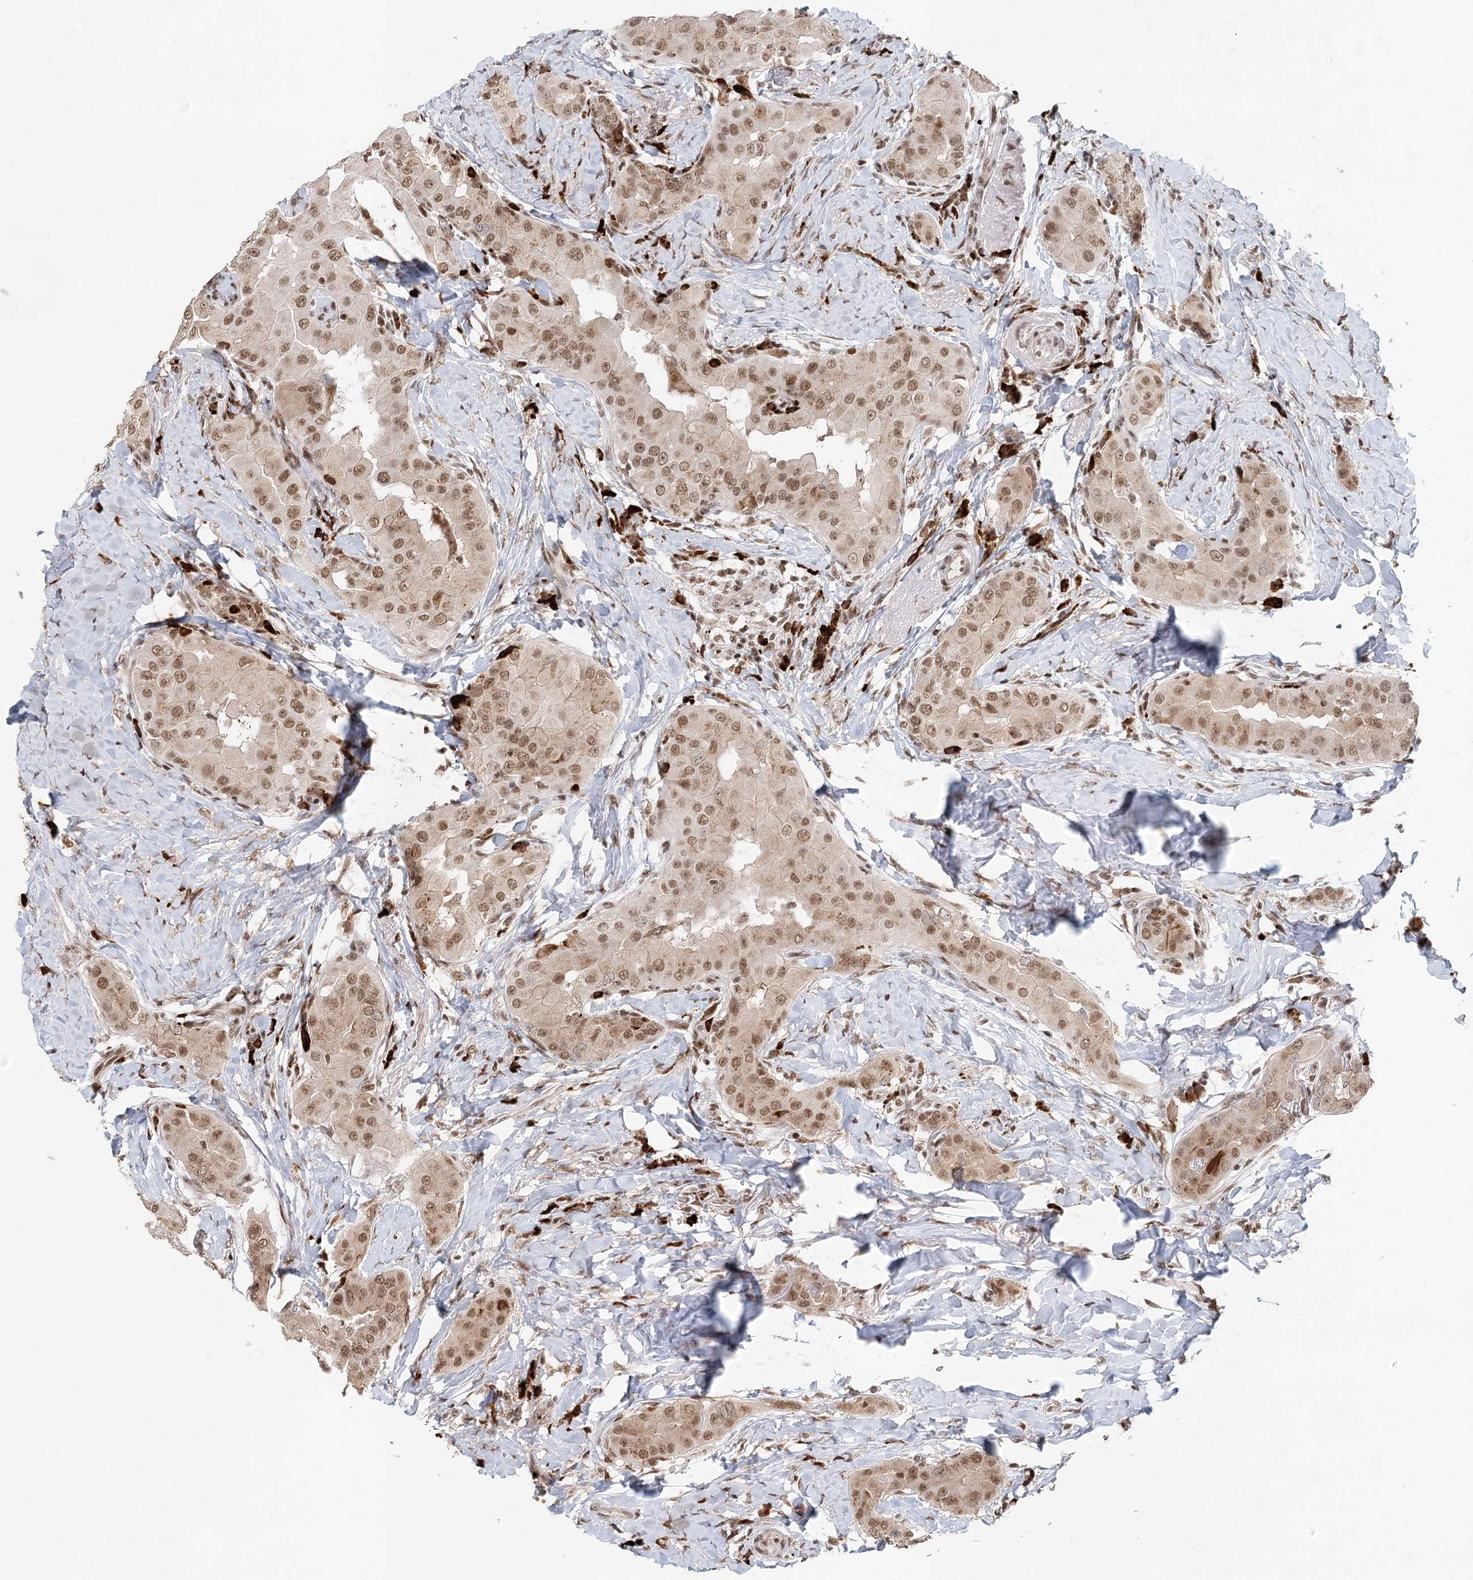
{"staining": {"intensity": "moderate", "quantity": ">75%", "location": "nuclear"}, "tissue": "thyroid cancer", "cell_type": "Tumor cells", "image_type": "cancer", "snomed": [{"axis": "morphology", "description": "Papillary adenocarcinoma, NOS"}, {"axis": "topography", "description": "Thyroid gland"}], "caption": "Protein expression analysis of human thyroid cancer (papillary adenocarcinoma) reveals moderate nuclear expression in approximately >75% of tumor cells.", "gene": "BNIP5", "patient": {"sex": "male", "age": 33}}